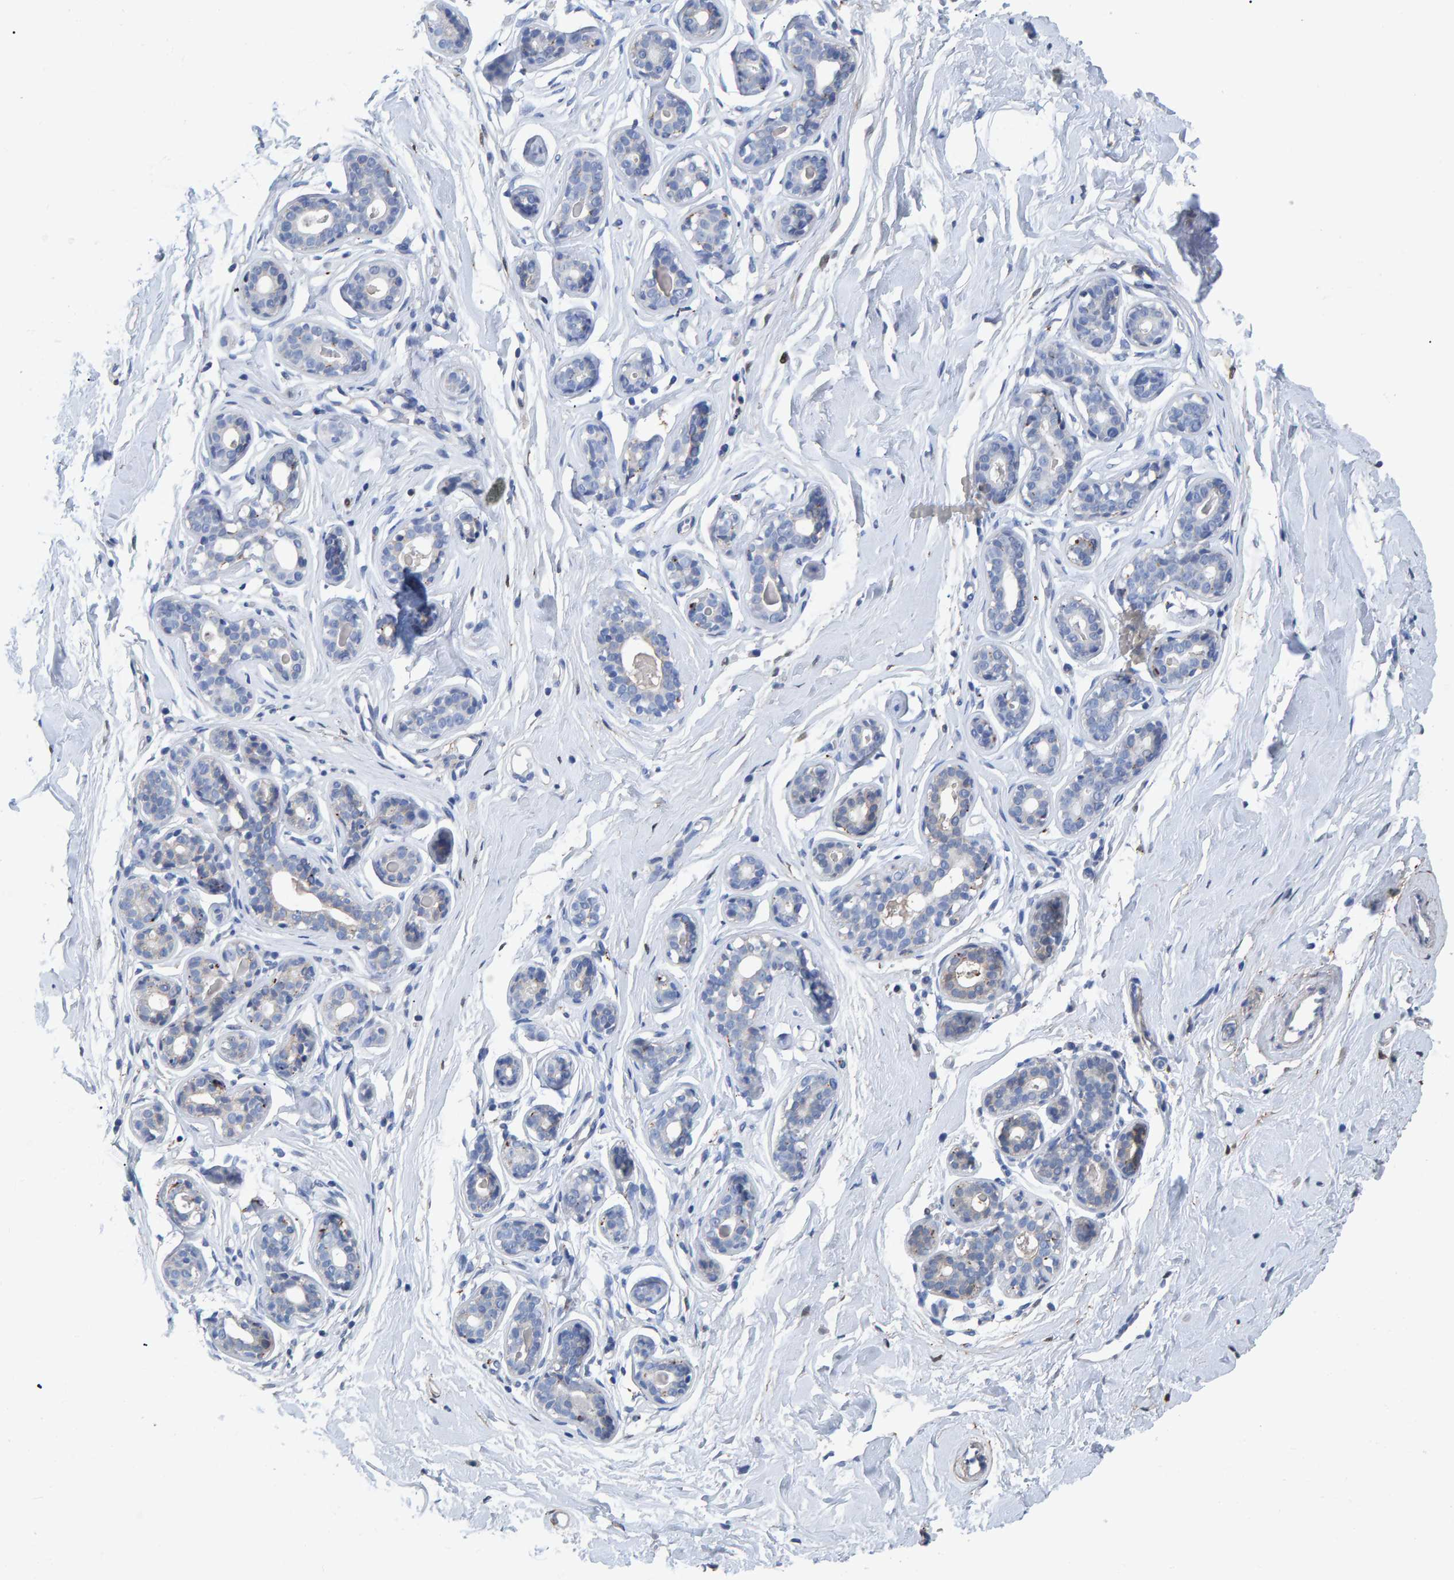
{"staining": {"intensity": "negative", "quantity": "none", "location": "none"}, "tissue": "breast", "cell_type": "Adipocytes", "image_type": "normal", "snomed": [{"axis": "morphology", "description": "Normal tissue, NOS"}, {"axis": "topography", "description": "Breast"}], "caption": "Adipocytes show no significant expression in benign breast. The staining is performed using DAB (3,3'-diaminobenzidine) brown chromogen with nuclei counter-stained in using hematoxylin.", "gene": "IDO1", "patient": {"sex": "female", "age": 23}}